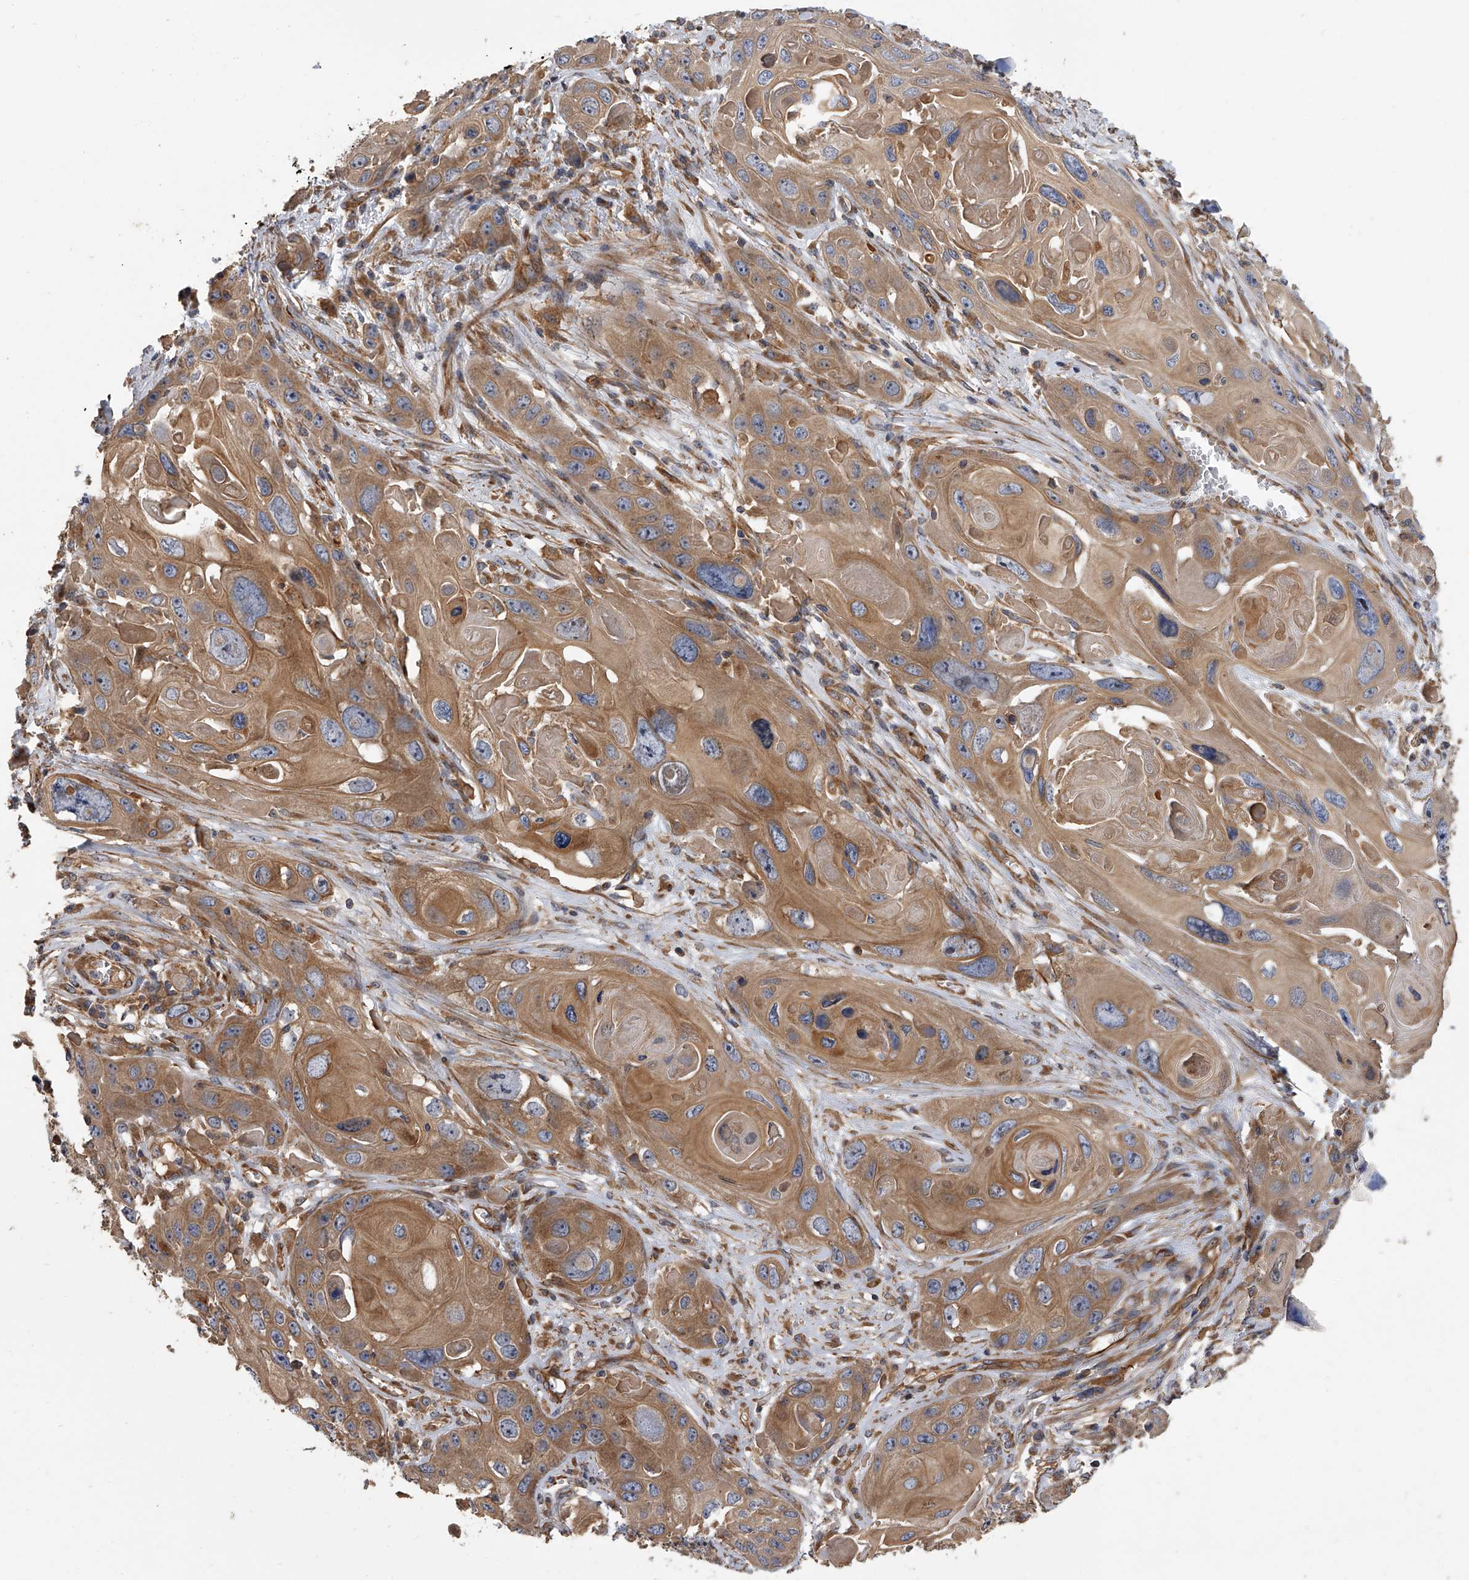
{"staining": {"intensity": "moderate", "quantity": ">75%", "location": "cytoplasmic/membranous"}, "tissue": "skin cancer", "cell_type": "Tumor cells", "image_type": "cancer", "snomed": [{"axis": "morphology", "description": "Squamous cell carcinoma, NOS"}, {"axis": "topography", "description": "Skin"}], "caption": "A histopathology image of human skin squamous cell carcinoma stained for a protein shows moderate cytoplasmic/membranous brown staining in tumor cells. Immunohistochemistry stains the protein of interest in brown and the nuclei are stained blue.", "gene": "EXOC4", "patient": {"sex": "male", "age": 55}}